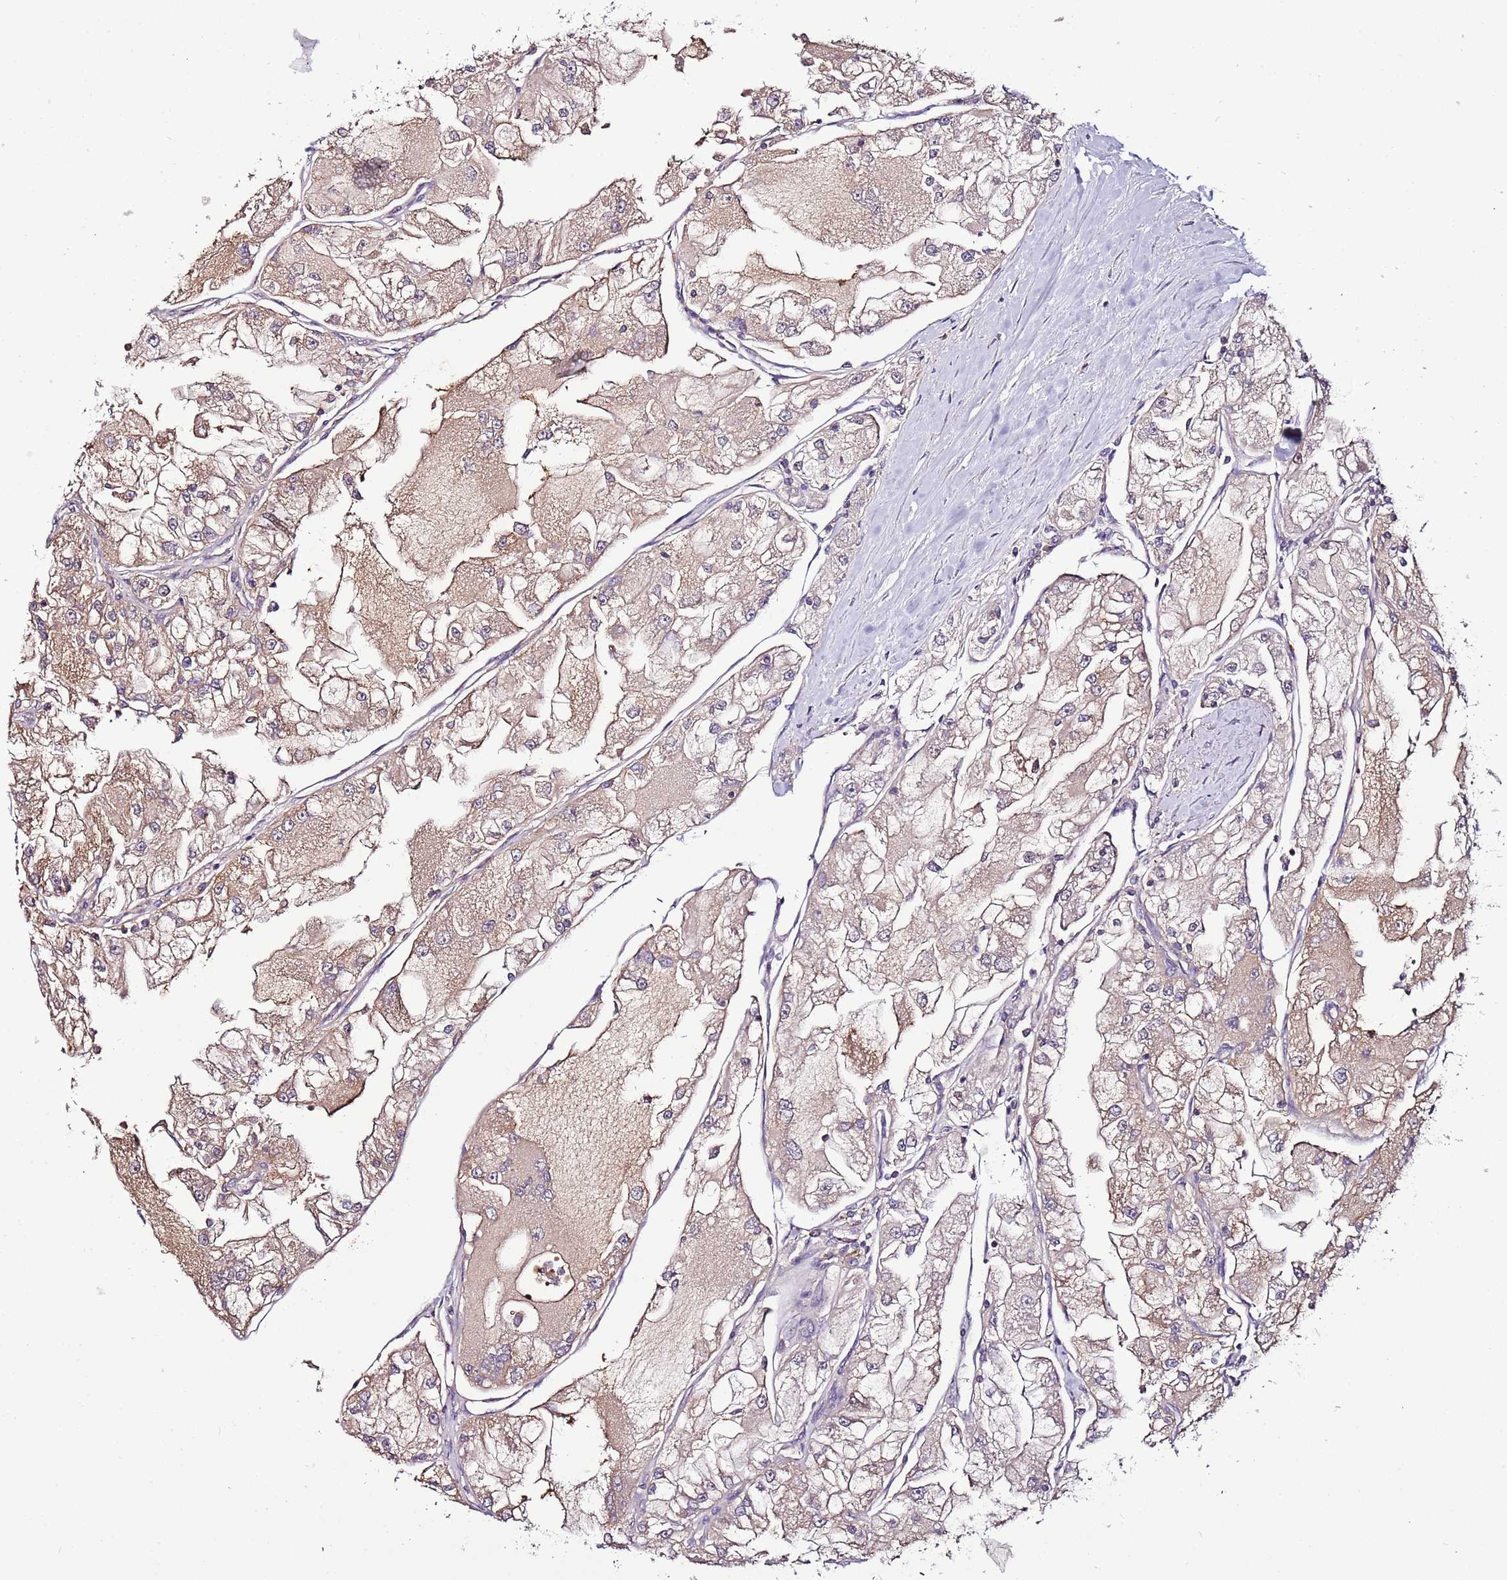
{"staining": {"intensity": "weak", "quantity": ">75%", "location": "cytoplasmic/membranous"}, "tissue": "renal cancer", "cell_type": "Tumor cells", "image_type": "cancer", "snomed": [{"axis": "morphology", "description": "Adenocarcinoma, NOS"}, {"axis": "topography", "description": "Kidney"}], "caption": "A low amount of weak cytoplasmic/membranous expression is present in about >75% of tumor cells in renal adenocarcinoma tissue. The protein of interest is shown in brown color, while the nuclei are stained blue.", "gene": "IGIP", "patient": {"sex": "female", "age": 72}}